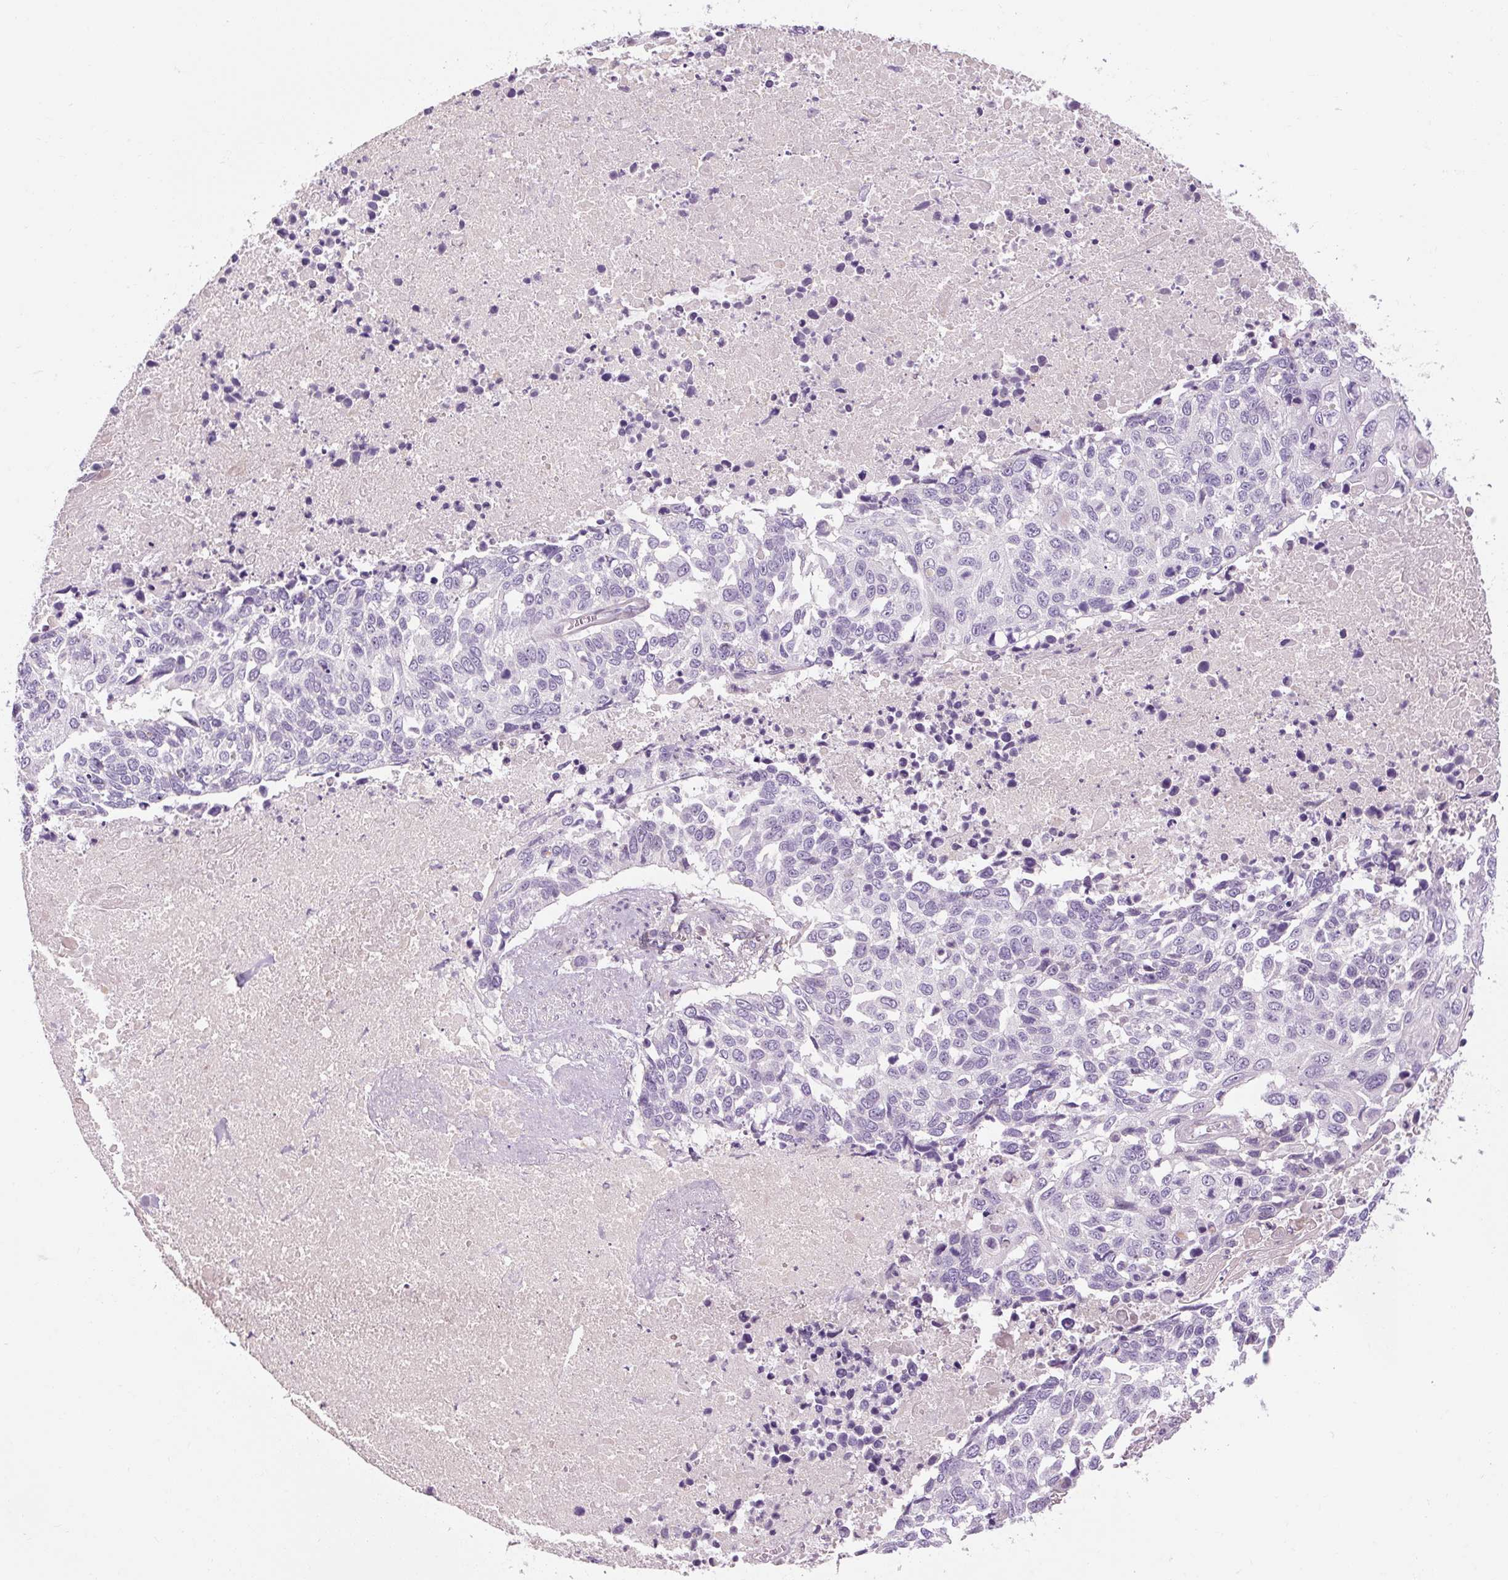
{"staining": {"intensity": "negative", "quantity": "none", "location": "none"}, "tissue": "lung cancer", "cell_type": "Tumor cells", "image_type": "cancer", "snomed": [{"axis": "morphology", "description": "Squamous cell carcinoma, NOS"}, {"axis": "topography", "description": "Lung"}], "caption": "IHC image of lung cancer stained for a protein (brown), which reveals no positivity in tumor cells.", "gene": "TIGD2", "patient": {"sex": "male", "age": 62}}